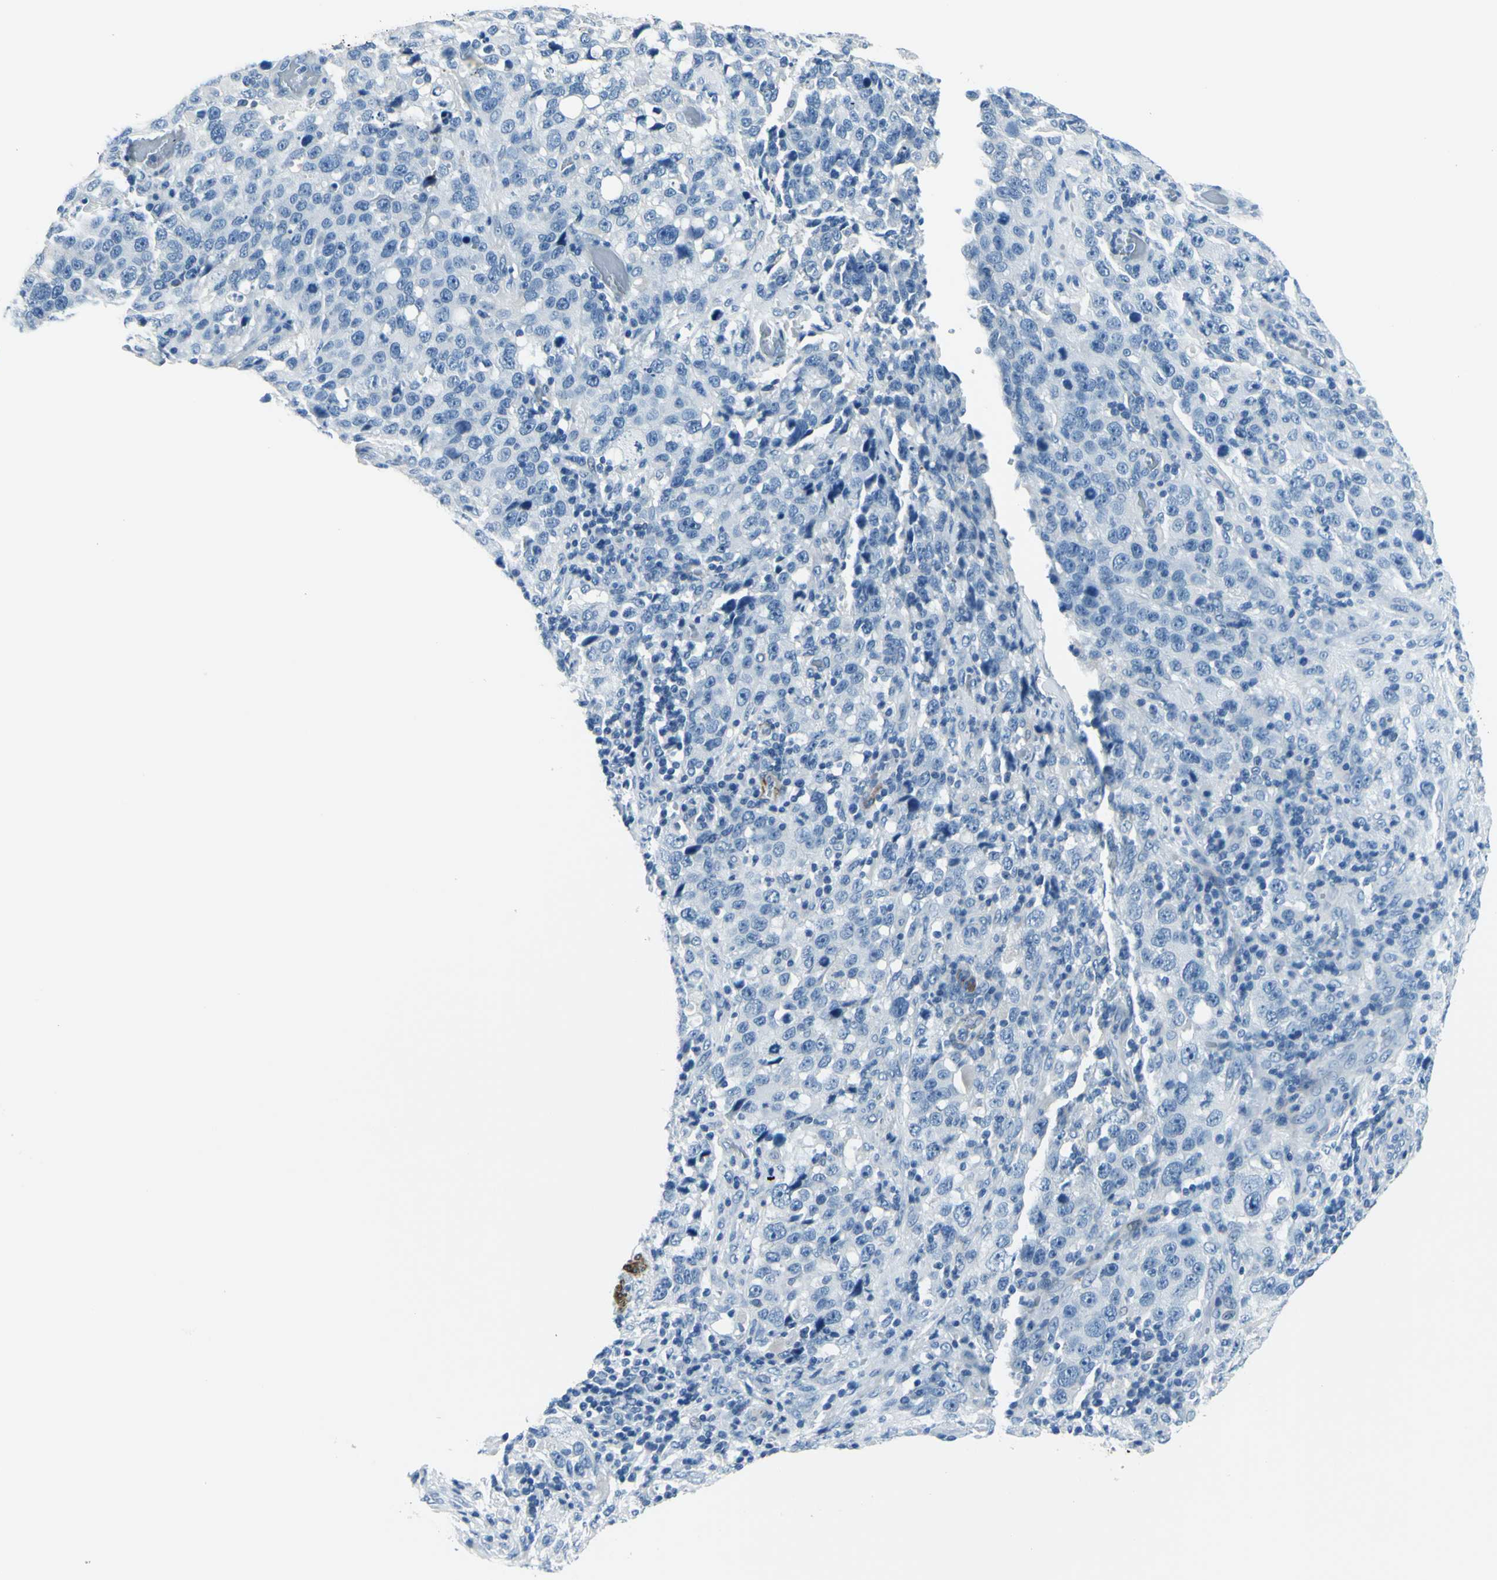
{"staining": {"intensity": "negative", "quantity": "none", "location": "none"}, "tissue": "stomach cancer", "cell_type": "Tumor cells", "image_type": "cancer", "snomed": [{"axis": "morphology", "description": "Normal tissue, NOS"}, {"axis": "morphology", "description": "Adenocarcinoma, NOS"}, {"axis": "topography", "description": "Stomach"}], "caption": "Human stomach cancer (adenocarcinoma) stained for a protein using immunohistochemistry (IHC) displays no staining in tumor cells.", "gene": "CDH15", "patient": {"sex": "male", "age": 48}}